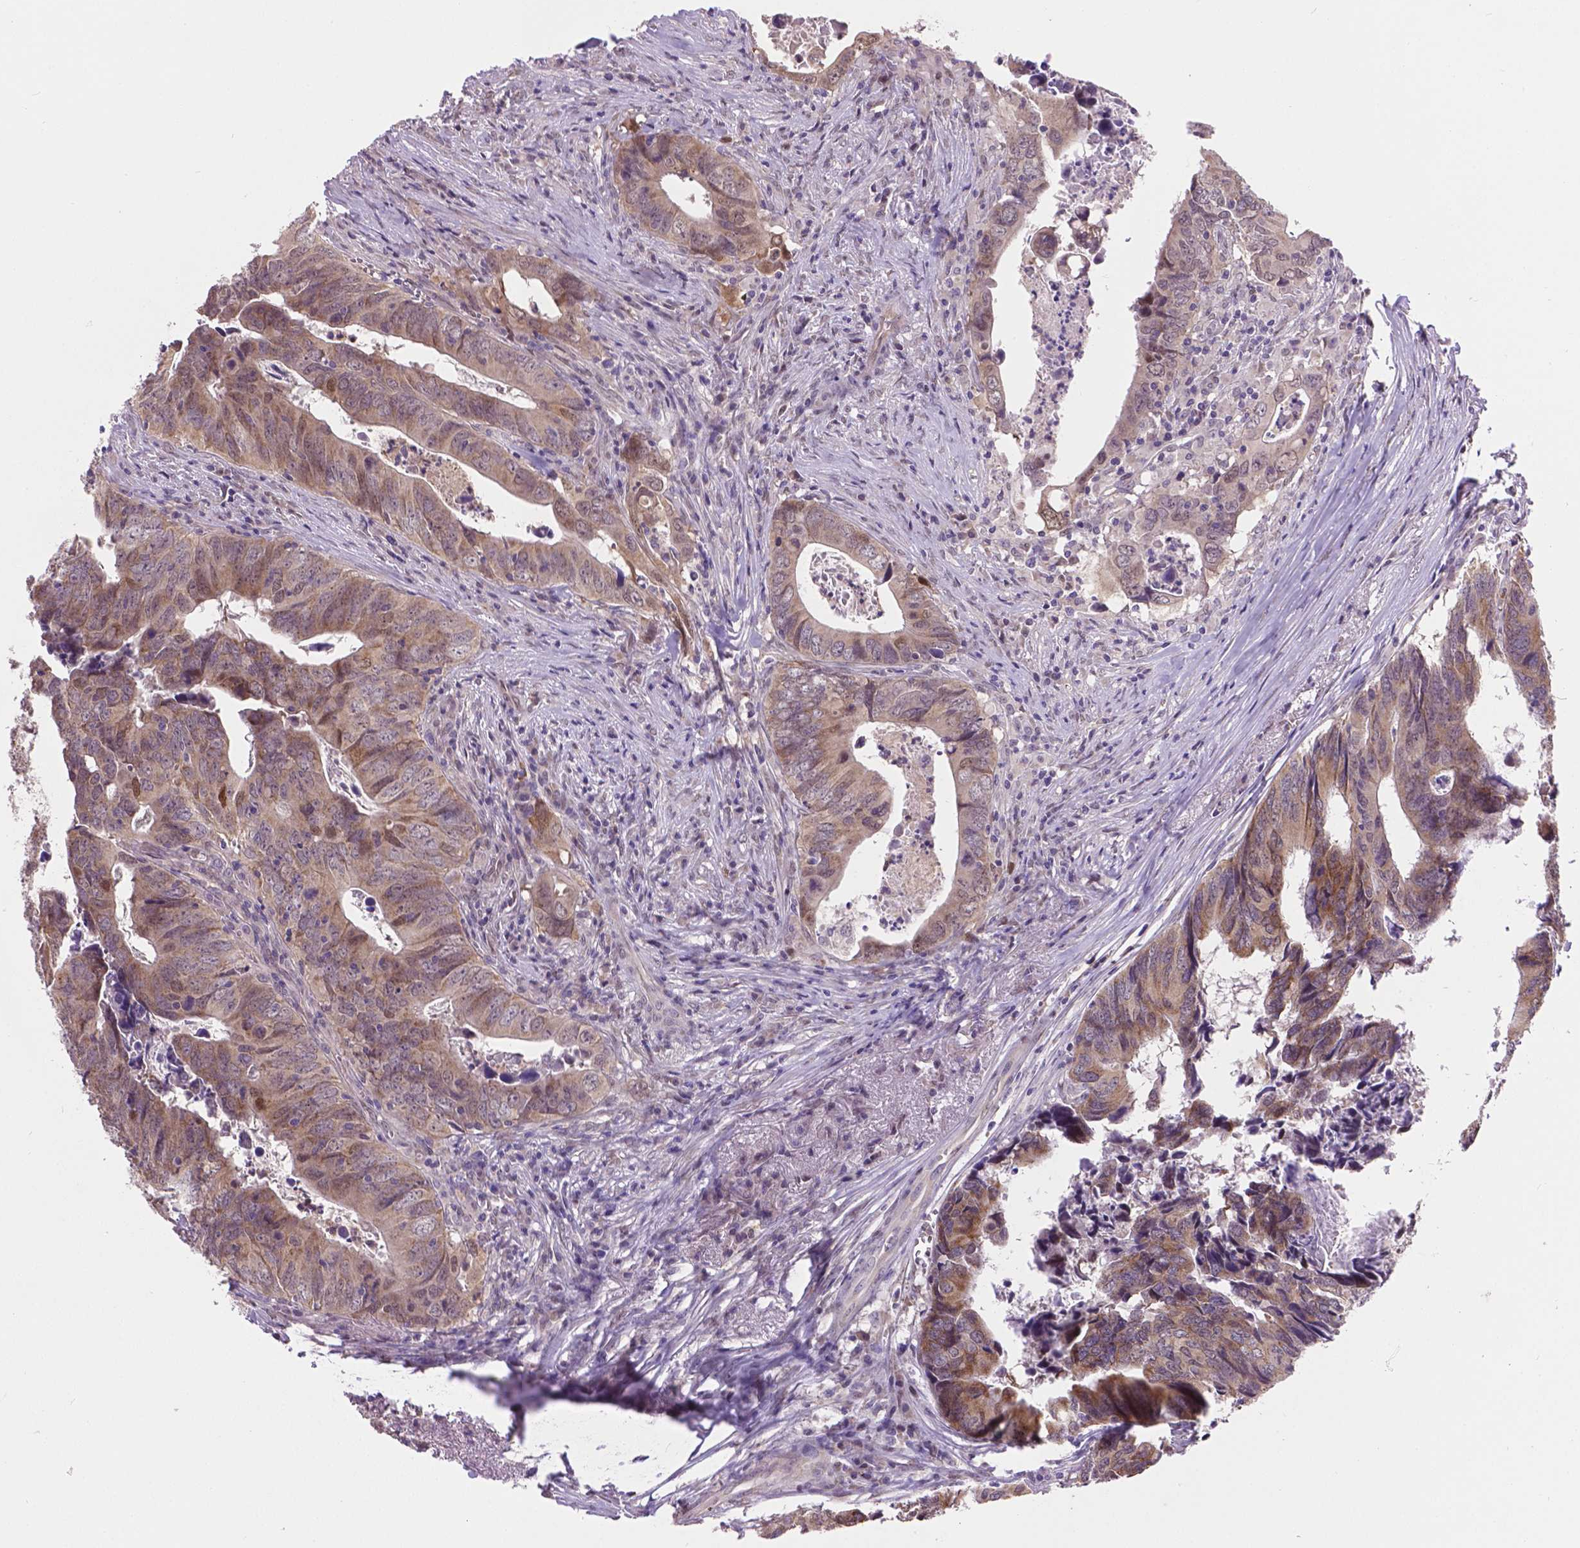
{"staining": {"intensity": "weak", "quantity": ">75%", "location": "cytoplasmic/membranous"}, "tissue": "colorectal cancer", "cell_type": "Tumor cells", "image_type": "cancer", "snomed": [{"axis": "morphology", "description": "Adenocarcinoma, NOS"}, {"axis": "topography", "description": "Colon"}], "caption": "Weak cytoplasmic/membranous protein expression is seen in about >75% of tumor cells in colorectal cancer (adenocarcinoma). Using DAB (brown) and hematoxylin (blue) stains, captured at high magnification using brightfield microscopy.", "gene": "IRF6", "patient": {"sex": "female", "age": 82}}